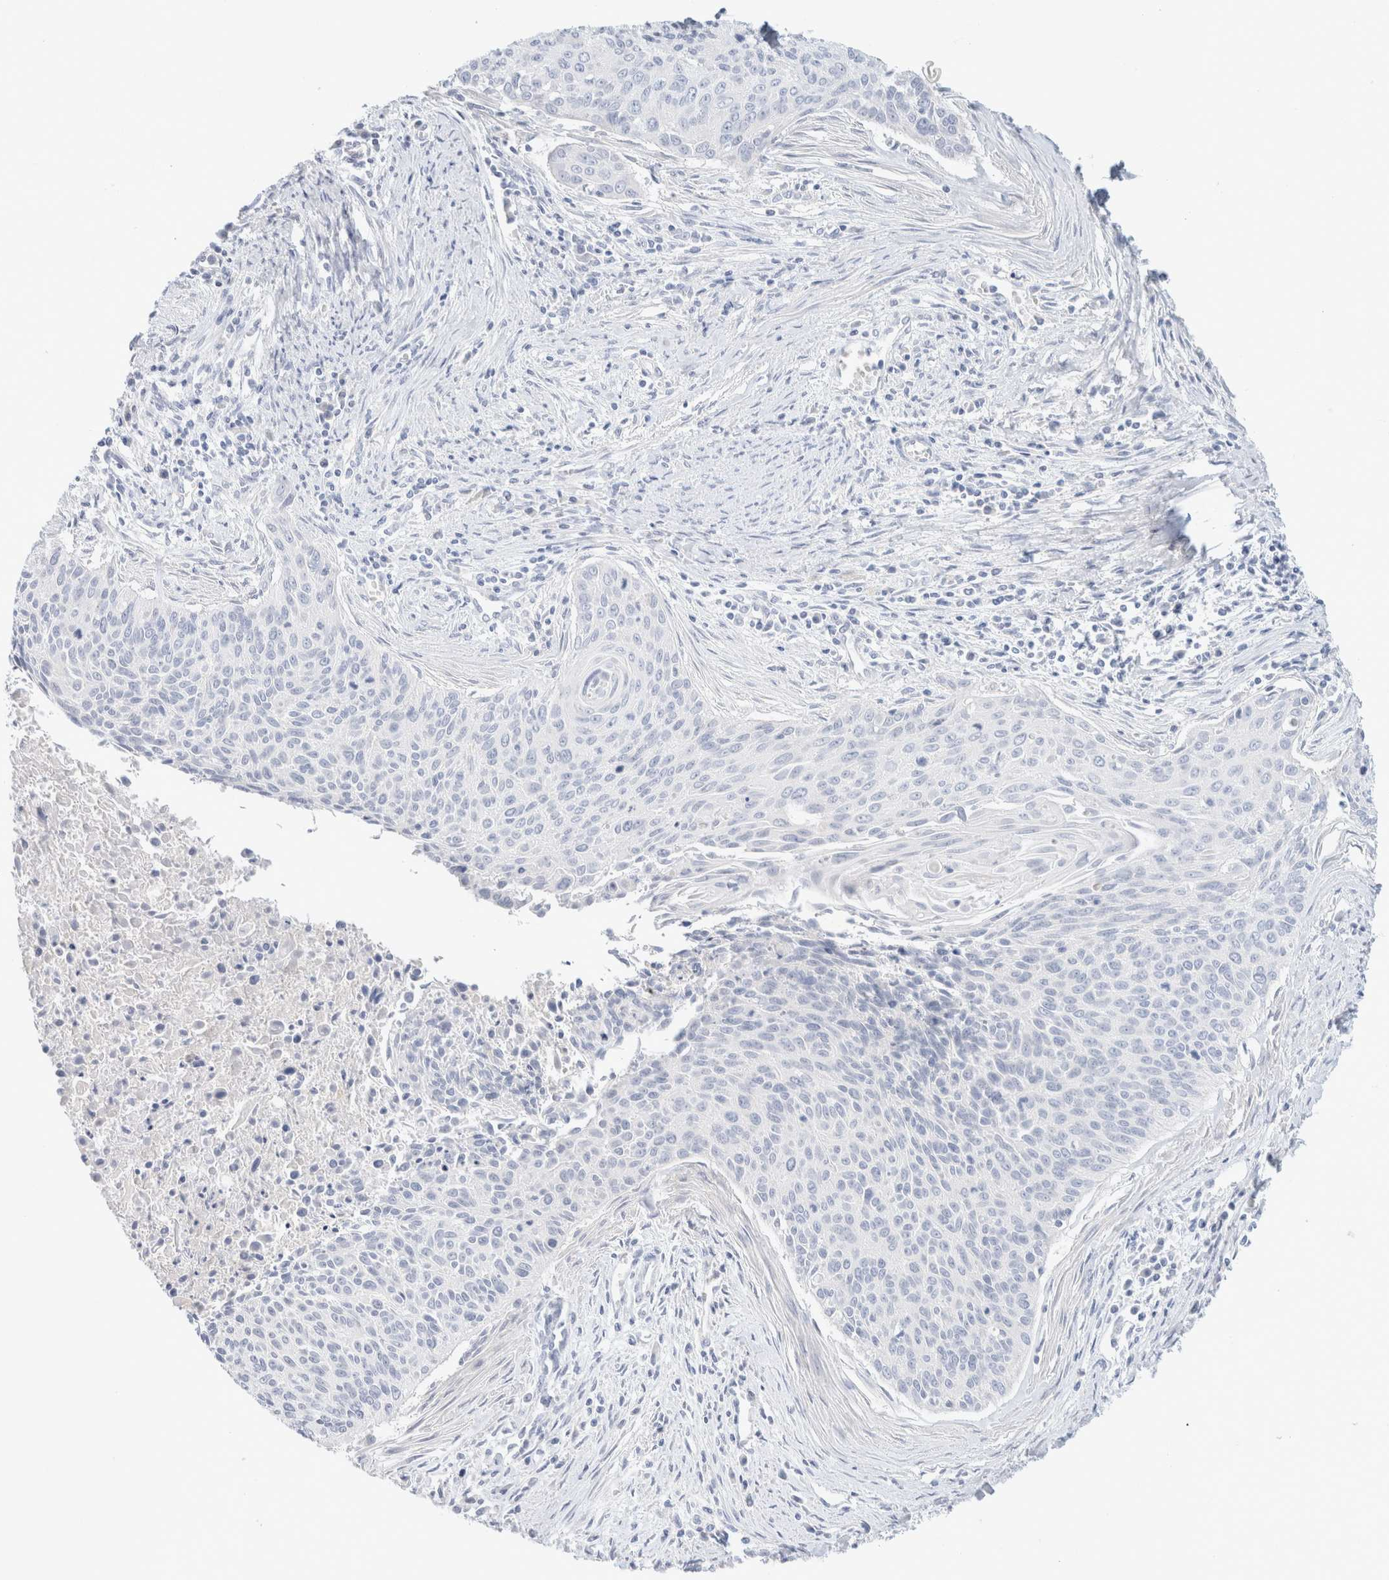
{"staining": {"intensity": "negative", "quantity": "none", "location": "none"}, "tissue": "cervical cancer", "cell_type": "Tumor cells", "image_type": "cancer", "snomed": [{"axis": "morphology", "description": "Squamous cell carcinoma, NOS"}, {"axis": "topography", "description": "Cervix"}], "caption": "Immunohistochemical staining of cervical cancer shows no significant positivity in tumor cells.", "gene": "CPQ", "patient": {"sex": "female", "age": 55}}